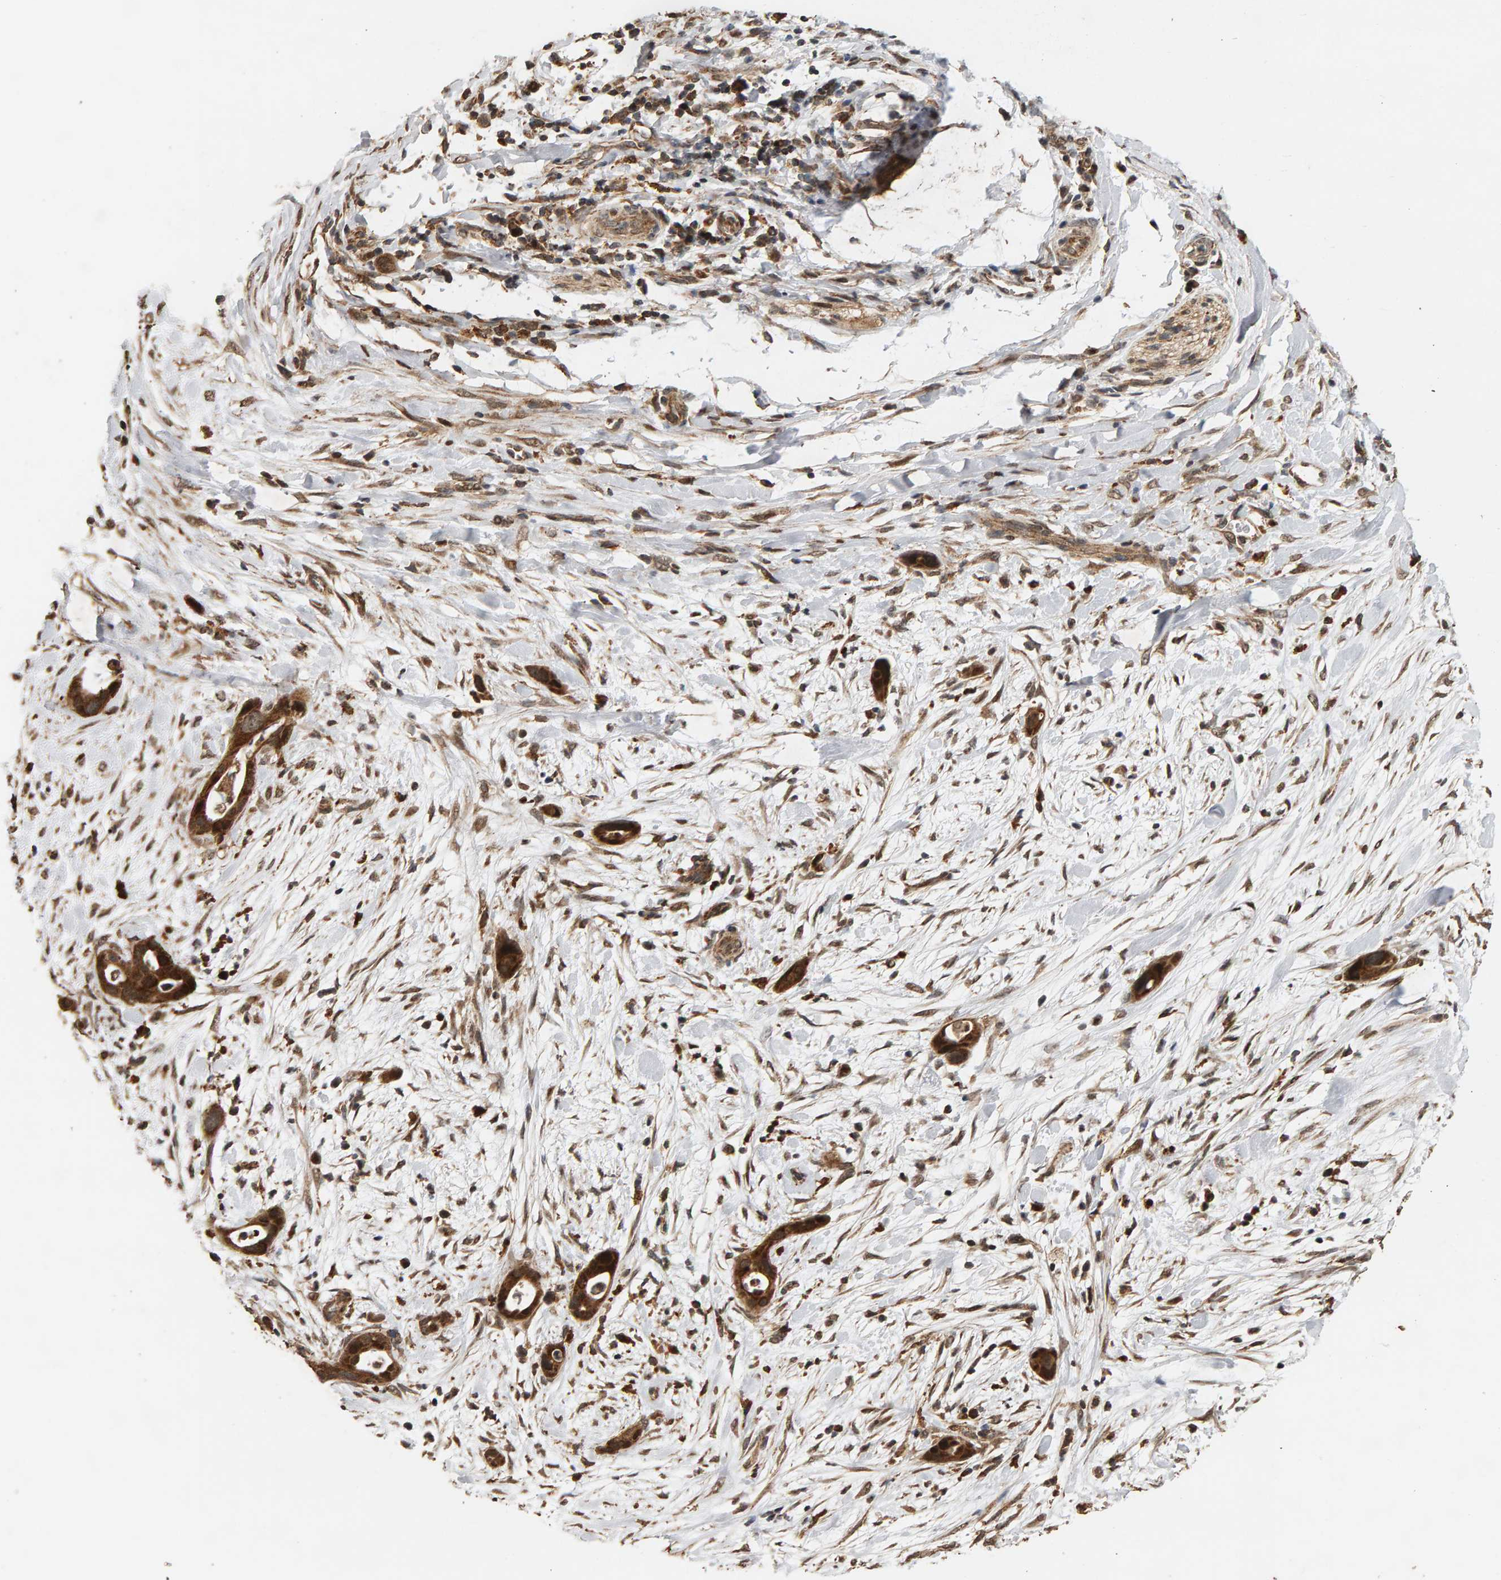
{"staining": {"intensity": "strong", "quantity": ">75%", "location": "cytoplasmic/membranous"}, "tissue": "pancreatic cancer", "cell_type": "Tumor cells", "image_type": "cancer", "snomed": [{"axis": "morphology", "description": "Adenocarcinoma, NOS"}, {"axis": "topography", "description": "Pancreas"}], "caption": "Protein analysis of adenocarcinoma (pancreatic) tissue reveals strong cytoplasmic/membranous positivity in approximately >75% of tumor cells.", "gene": "GSTK1", "patient": {"sex": "male", "age": 59}}